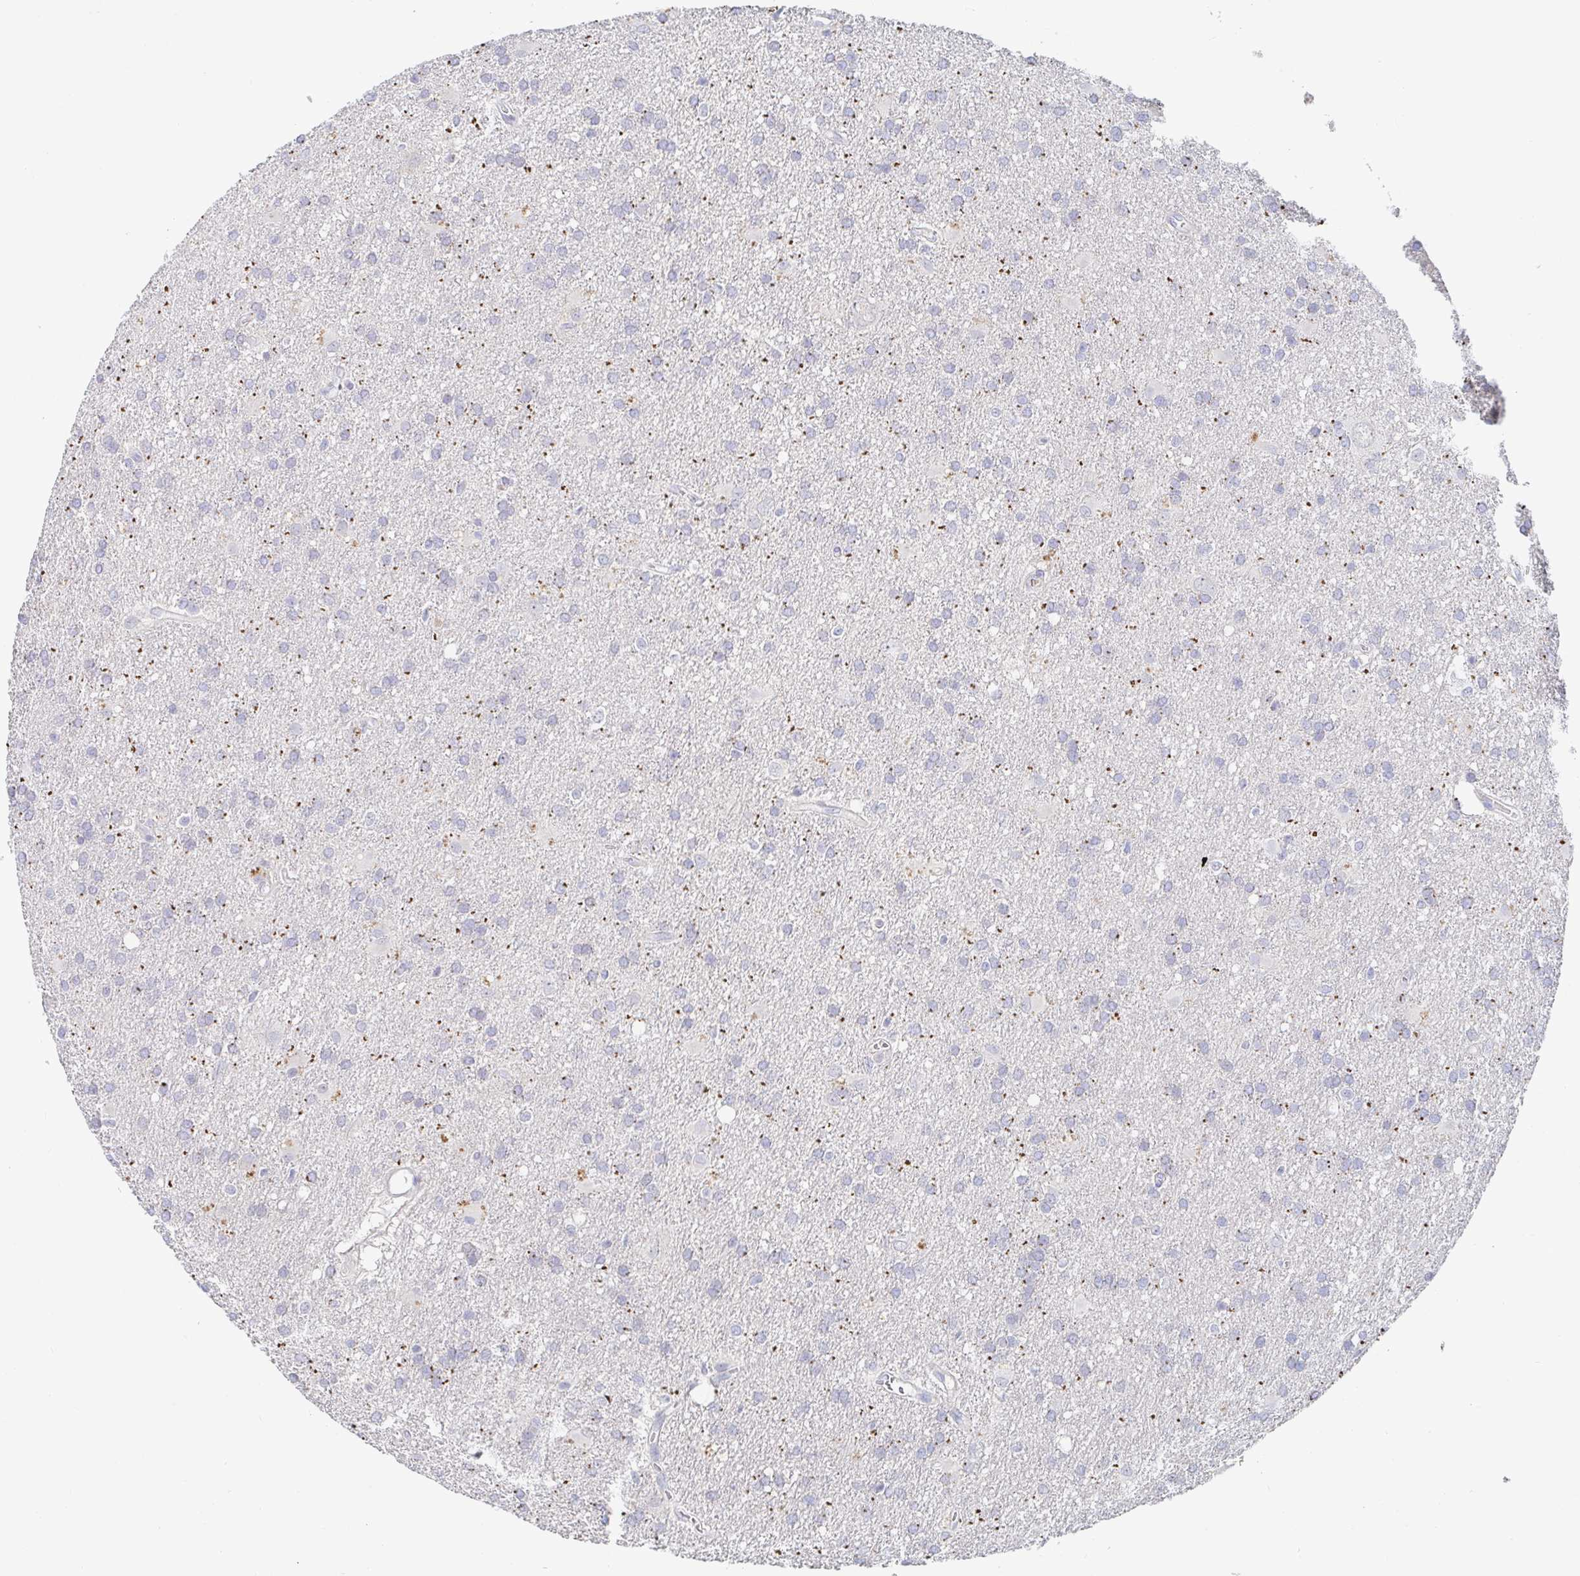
{"staining": {"intensity": "negative", "quantity": "none", "location": "none"}, "tissue": "glioma", "cell_type": "Tumor cells", "image_type": "cancer", "snomed": [{"axis": "morphology", "description": "Glioma, malignant, Low grade"}, {"axis": "topography", "description": "Brain"}], "caption": "Malignant glioma (low-grade) was stained to show a protein in brown. There is no significant positivity in tumor cells. (Brightfield microscopy of DAB (3,3'-diaminobenzidine) immunohistochemistry at high magnification).", "gene": "ZNF430", "patient": {"sex": "male", "age": 66}}